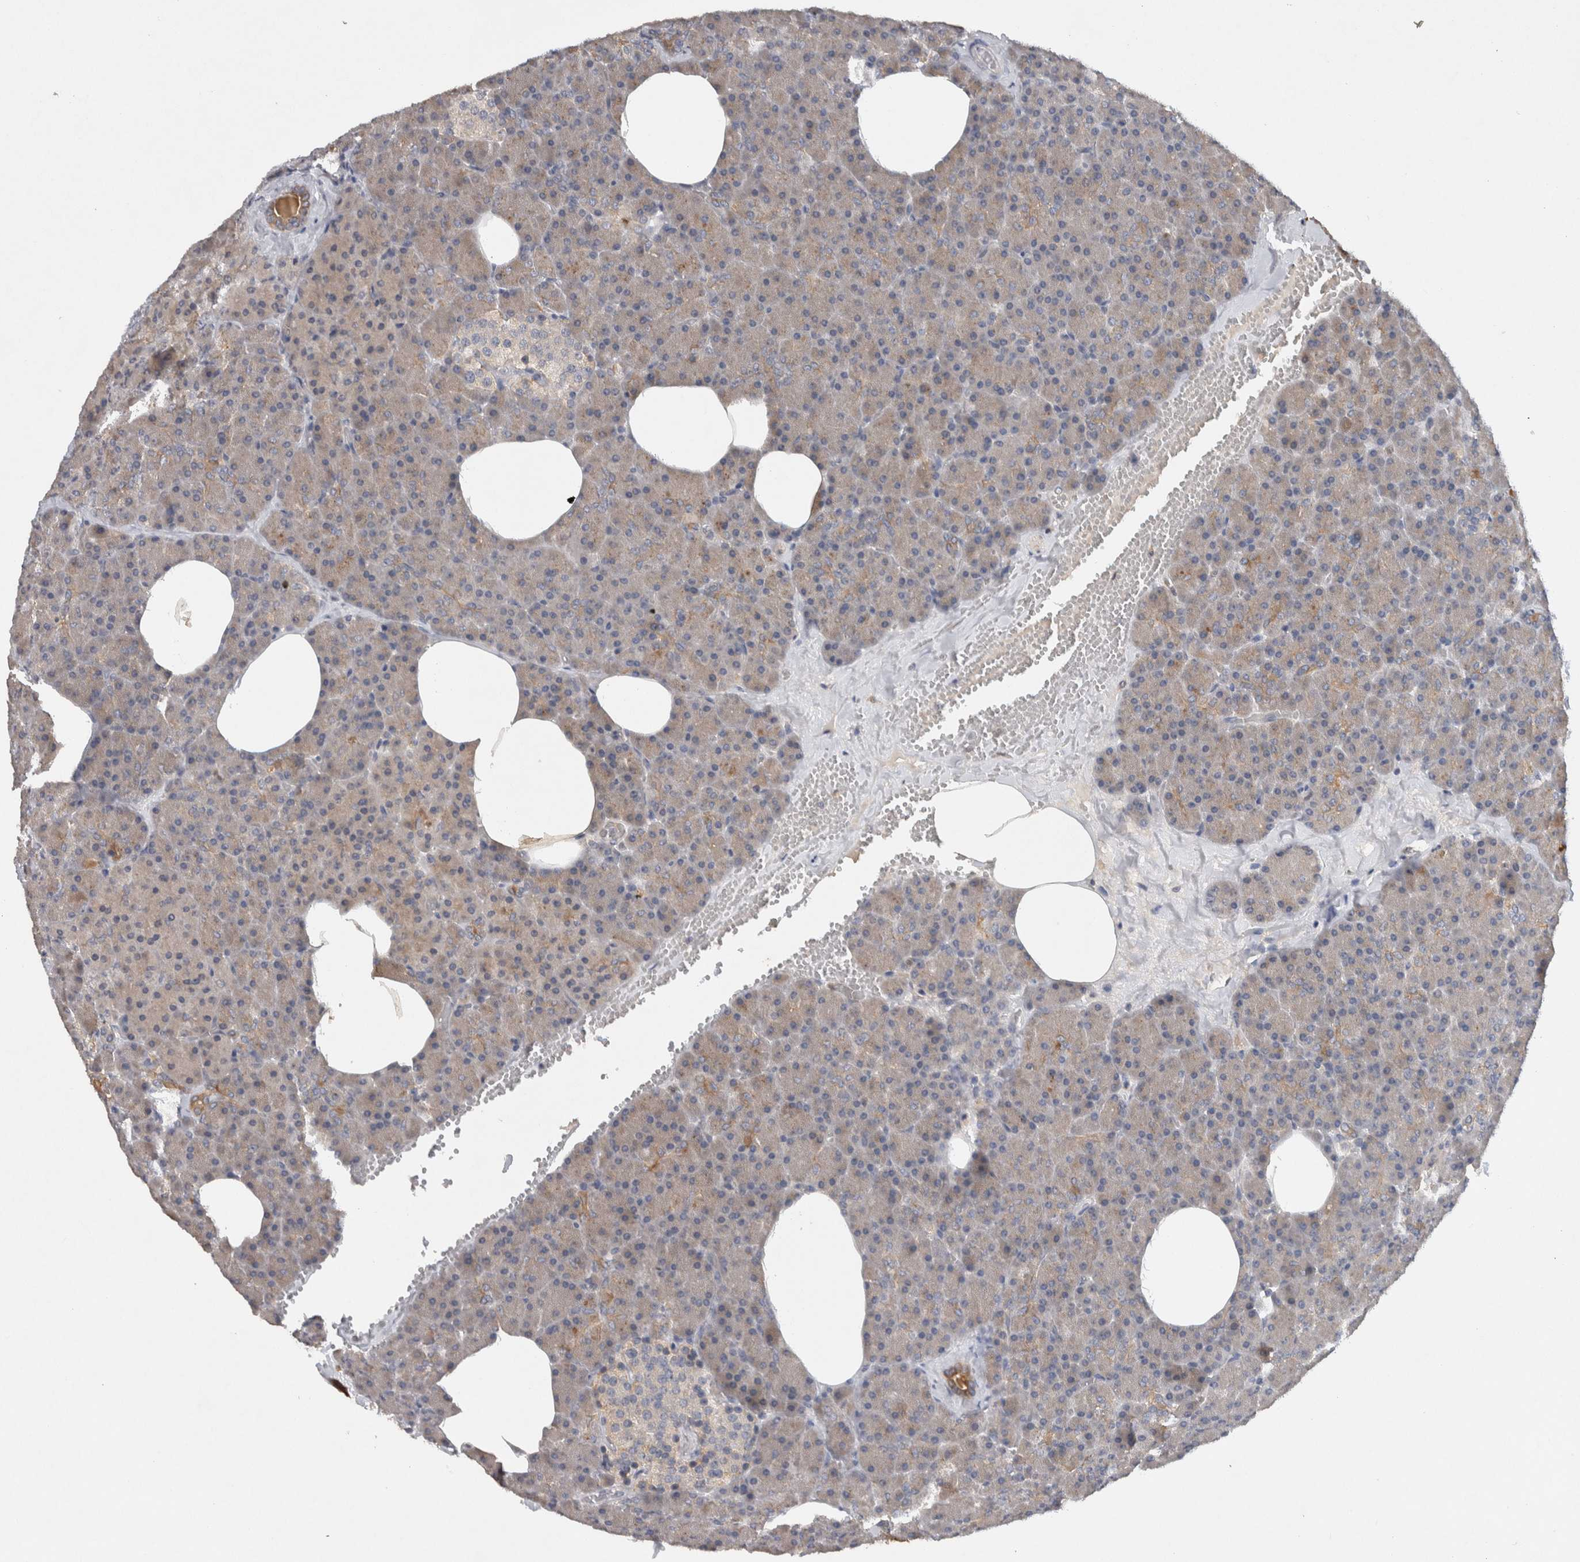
{"staining": {"intensity": "moderate", "quantity": "25%-75%", "location": "cytoplasmic/membranous"}, "tissue": "pancreas", "cell_type": "Exocrine glandular cells", "image_type": "normal", "snomed": [{"axis": "morphology", "description": "Normal tissue, NOS"}, {"axis": "morphology", "description": "Carcinoid, malignant, NOS"}, {"axis": "topography", "description": "Pancreas"}], "caption": "Immunohistochemical staining of unremarkable pancreas reveals medium levels of moderate cytoplasmic/membranous staining in about 25%-75% of exocrine glandular cells. Nuclei are stained in blue.", "gene": "HEXD", "patient": {"sex": "female", "age": 35}}